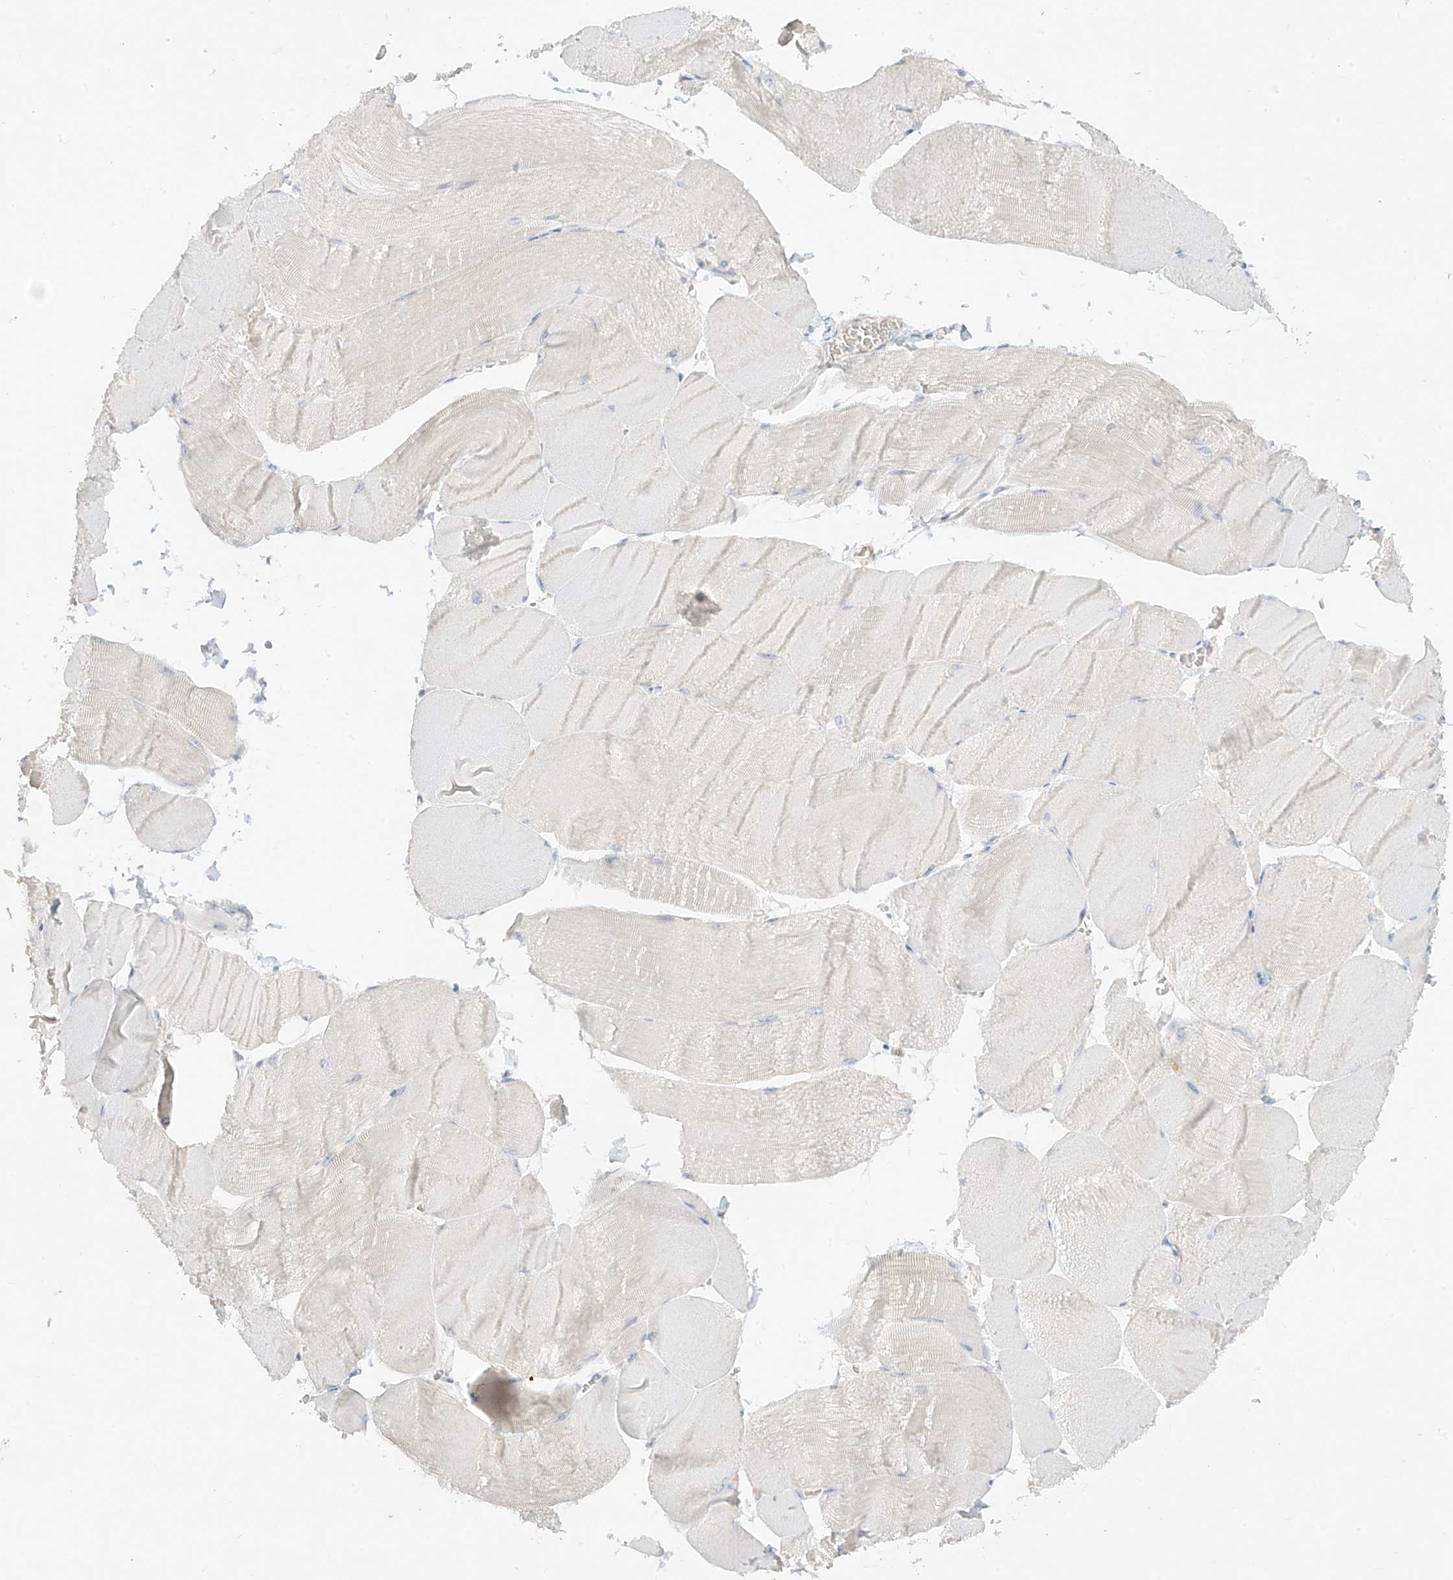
{"staining": {"intensity": "negative", "quantity": "none", "location": "none"}, "tissue": "skeletal muscle", "cell_type": "Myocytes", "image_type": "normal", "snomed": [{"axis": "morphology", "description": "Normal tissue, NOS"}, {"axis": "morphology", "description": "Basal cell carcinoma"}, {"axis": "topography", "description": "Skeletal muscle"}], "caption": "This is a photomicrograph of immunohistochemistry staining of unremarkable skeletal muscle, which shows no staining in myocytes.", "gene": "DCDC2", "patient": {"sex": "female", "age": 64}}